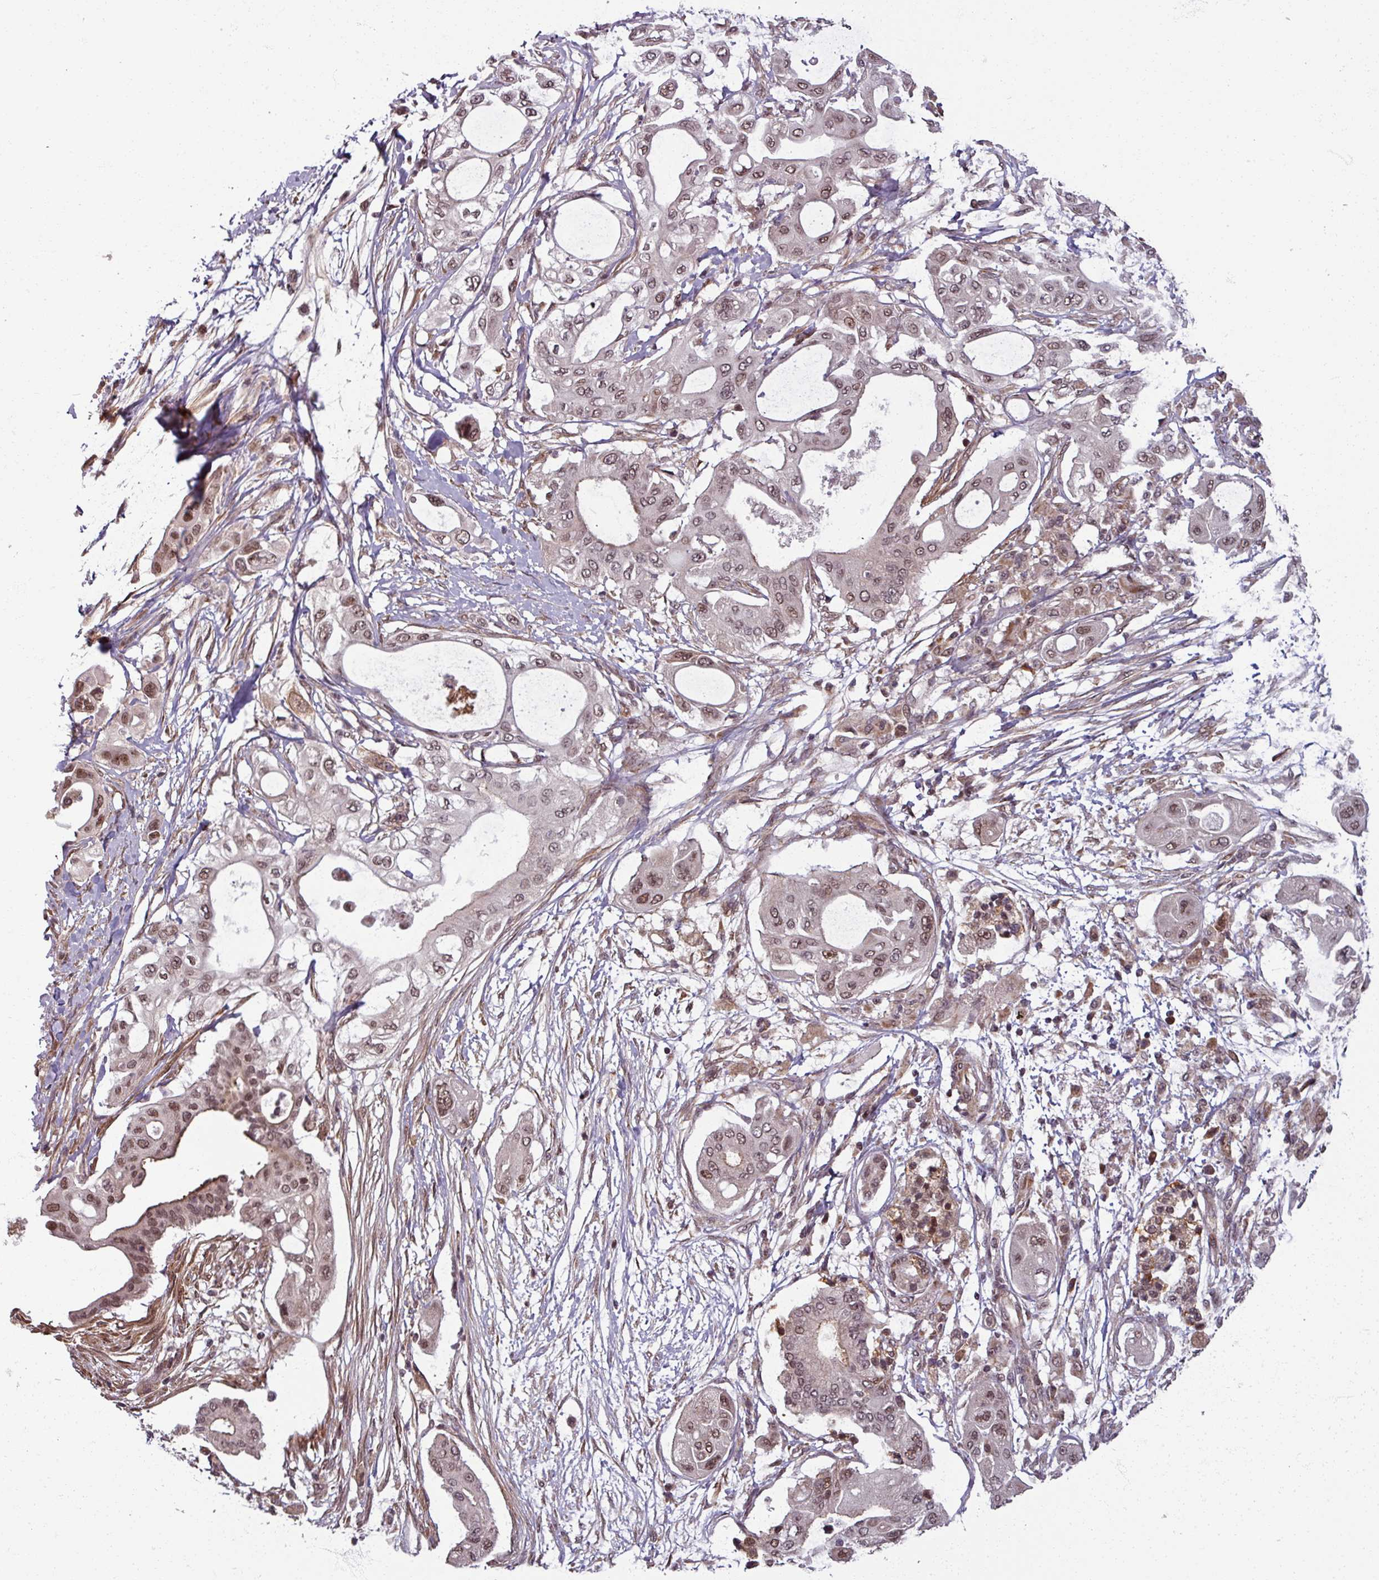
{"staining": {"intensity": "moderate", "quantity": ">75%", "location": "nuclear"}, "tissue": "pancreatic cancer", "cell_type": "Tumor cells", "image_type": "cancer", "snomed": [{"axis": "morphology", "description": "Adenocarcinoma, NOS"}, {"axis": "topography", "description": "Pancreas"}], "caption": "This is an image of immunohistochemistry (IHC) staining of pancreatic cancer (adenocarcinoma), which shows moderate positivity in the nuclear of tumor cells.", "gene": "SWI5", "patient": {"sex": "male", "age": 68}}